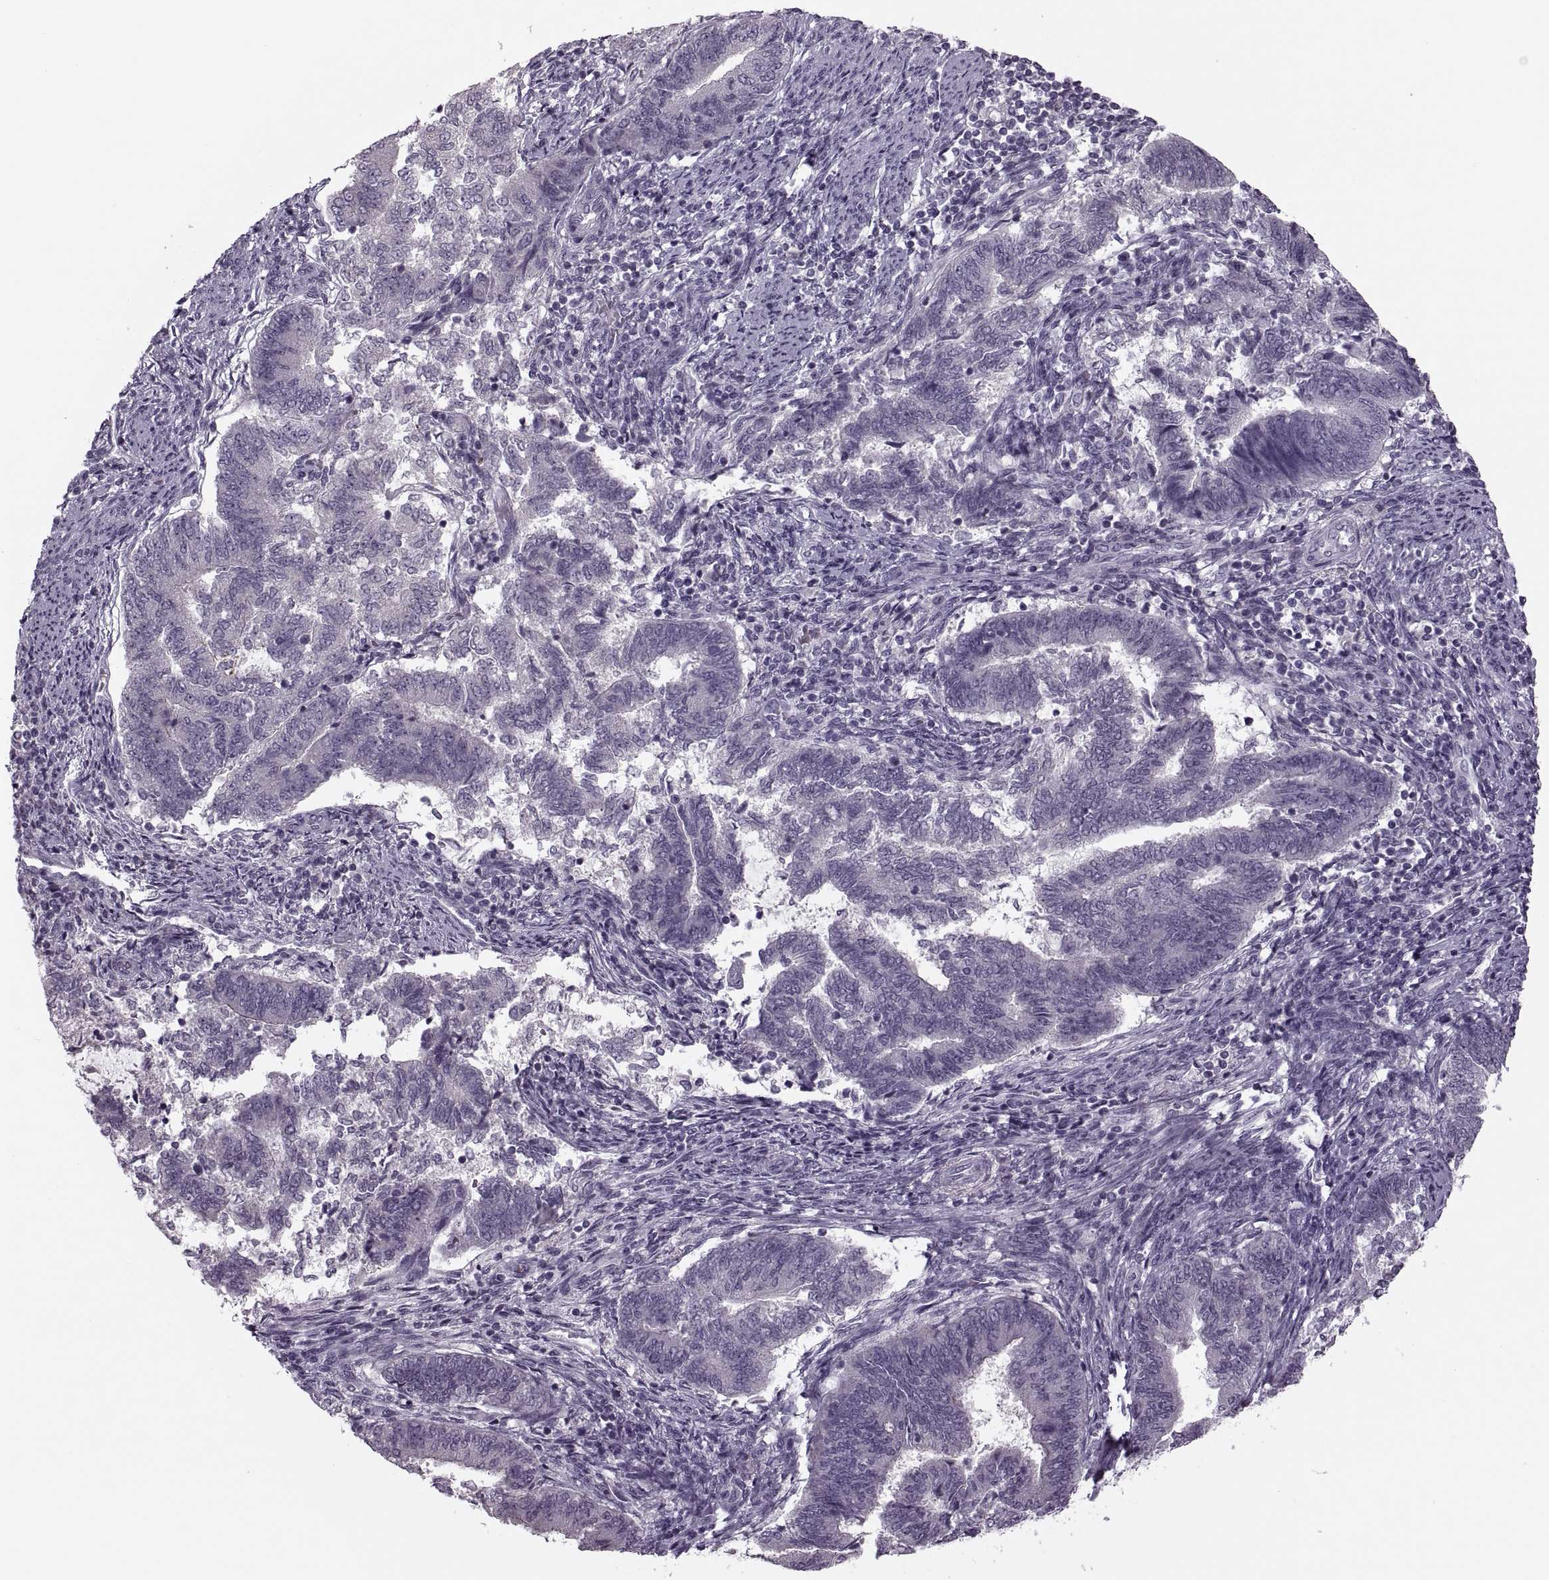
{"staining": {"intensity": "negative", "quantity": "none", "location": "none"}, "tissue": "endometrial cancer", "cell_type": "Tumor cells", "image_type": "cancer", "snomed": [{"axis": "morphology", "description": "Adenocarcinoma, NOS"}, {"axis": "topography", "description": "Endometrium"}], "caption": "A histopathology image of human endometrial cancer is negative for staining in tumor cells.", "gene": "PRSS54", "patient": {"sex": "female", "age": 65}}